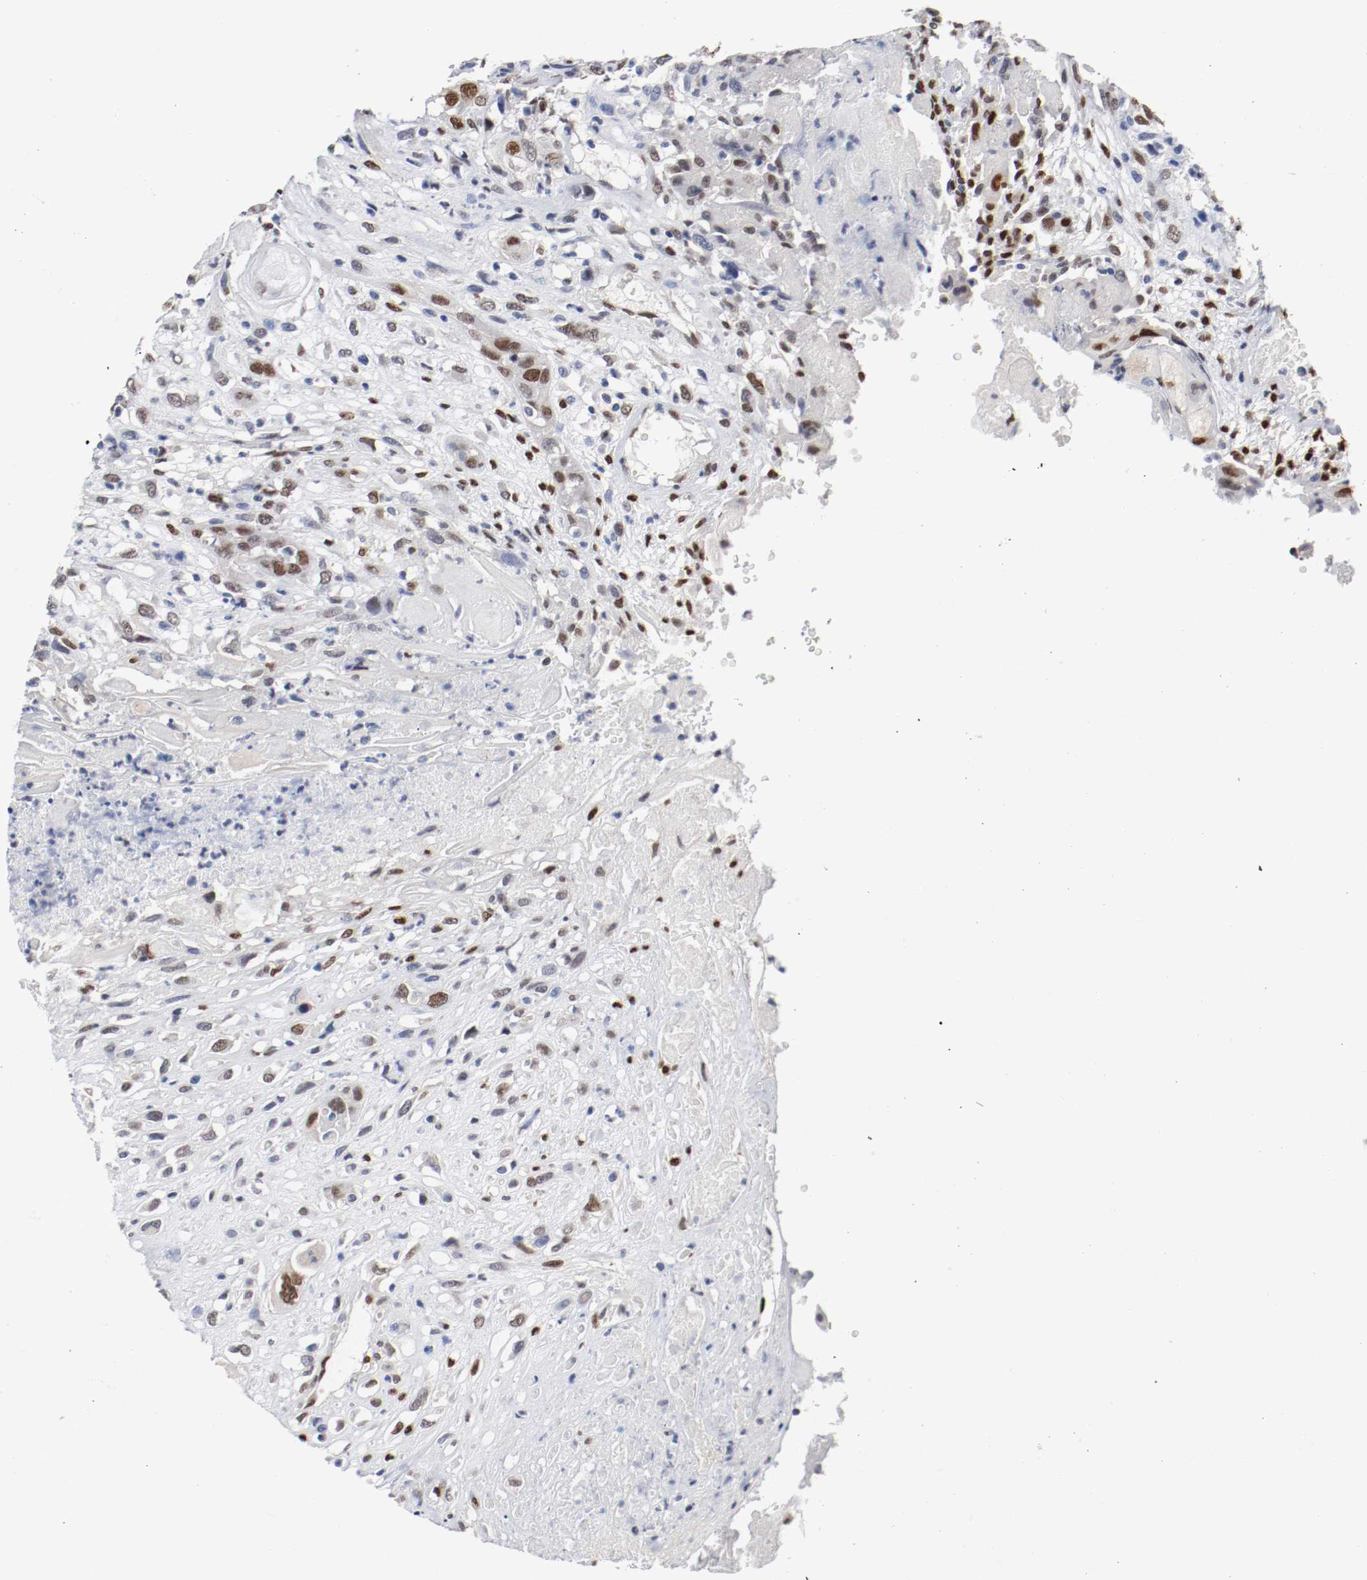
{"staining": {"intensity": "moderate", "quantity": "<25%", "location": "cytoplasmic/membranous,nuclear"}, "tissue": "head and neck cancer", "cell_type": "Tumor cells", "image_type": "cancer", "snomed": [{"axis": "morphology", "description": "Necrosis, NOS"}, {"axis": "morphology", "description": "Neoplasm, malignant, NOS"}, {"axis": "topography", "description": "Salivary gland"}, {"axis": "topography", "description": "Head-Neck"}], "caption": "Moderate cytoplasmic/membranous and nuclear expression is seen in approximately <25% of tumor cells in head and neck malignant neoplasm.", "gene": "FOSL2", "patient": {"sex": "male", "age": 43}}